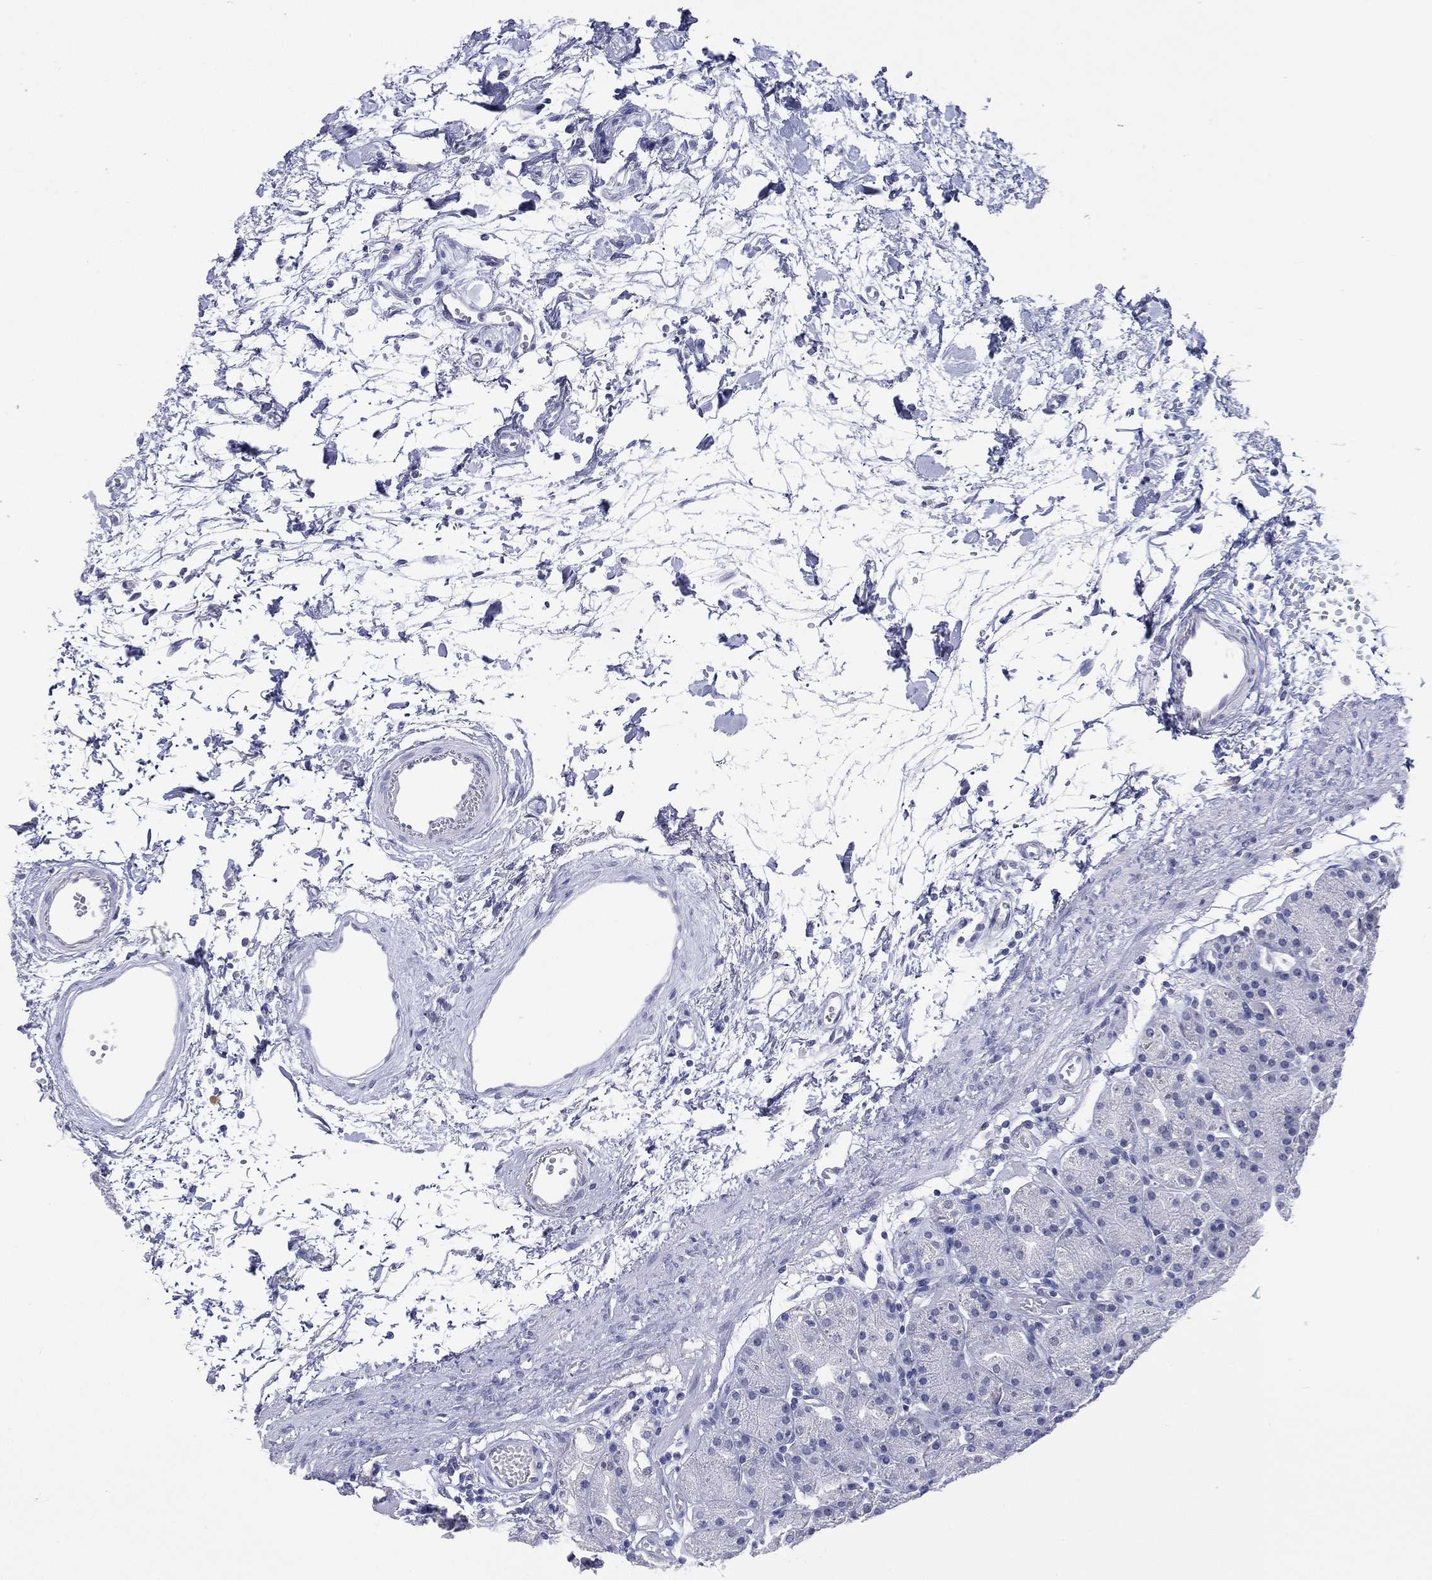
{"staining": {"intensity": "negative", "quantity": "none", "location": "none"}, "tissue": "stomach", "cell_type": "Glandular cells", "image_type": "normal", "snomed": [{"axis": "morphology", "description": "Normal tissue, NOS"}, {"axis": "morphology", "description": "Adenocarcinoma, NOS"}, {"axis": "topography", "description": "Stomach"}], "caption": "High power microscopy histopathology image of an IHC photomicrograph of normal stomach, revealing no significant expression in glandular cells. Brightfield microscopy of immunohistochemistry stained with DAB (brown) and hematoxylin (blue), captured at high magnification.", "gene": "SSX1", "patient": {"sex": "female", "age": 81}}